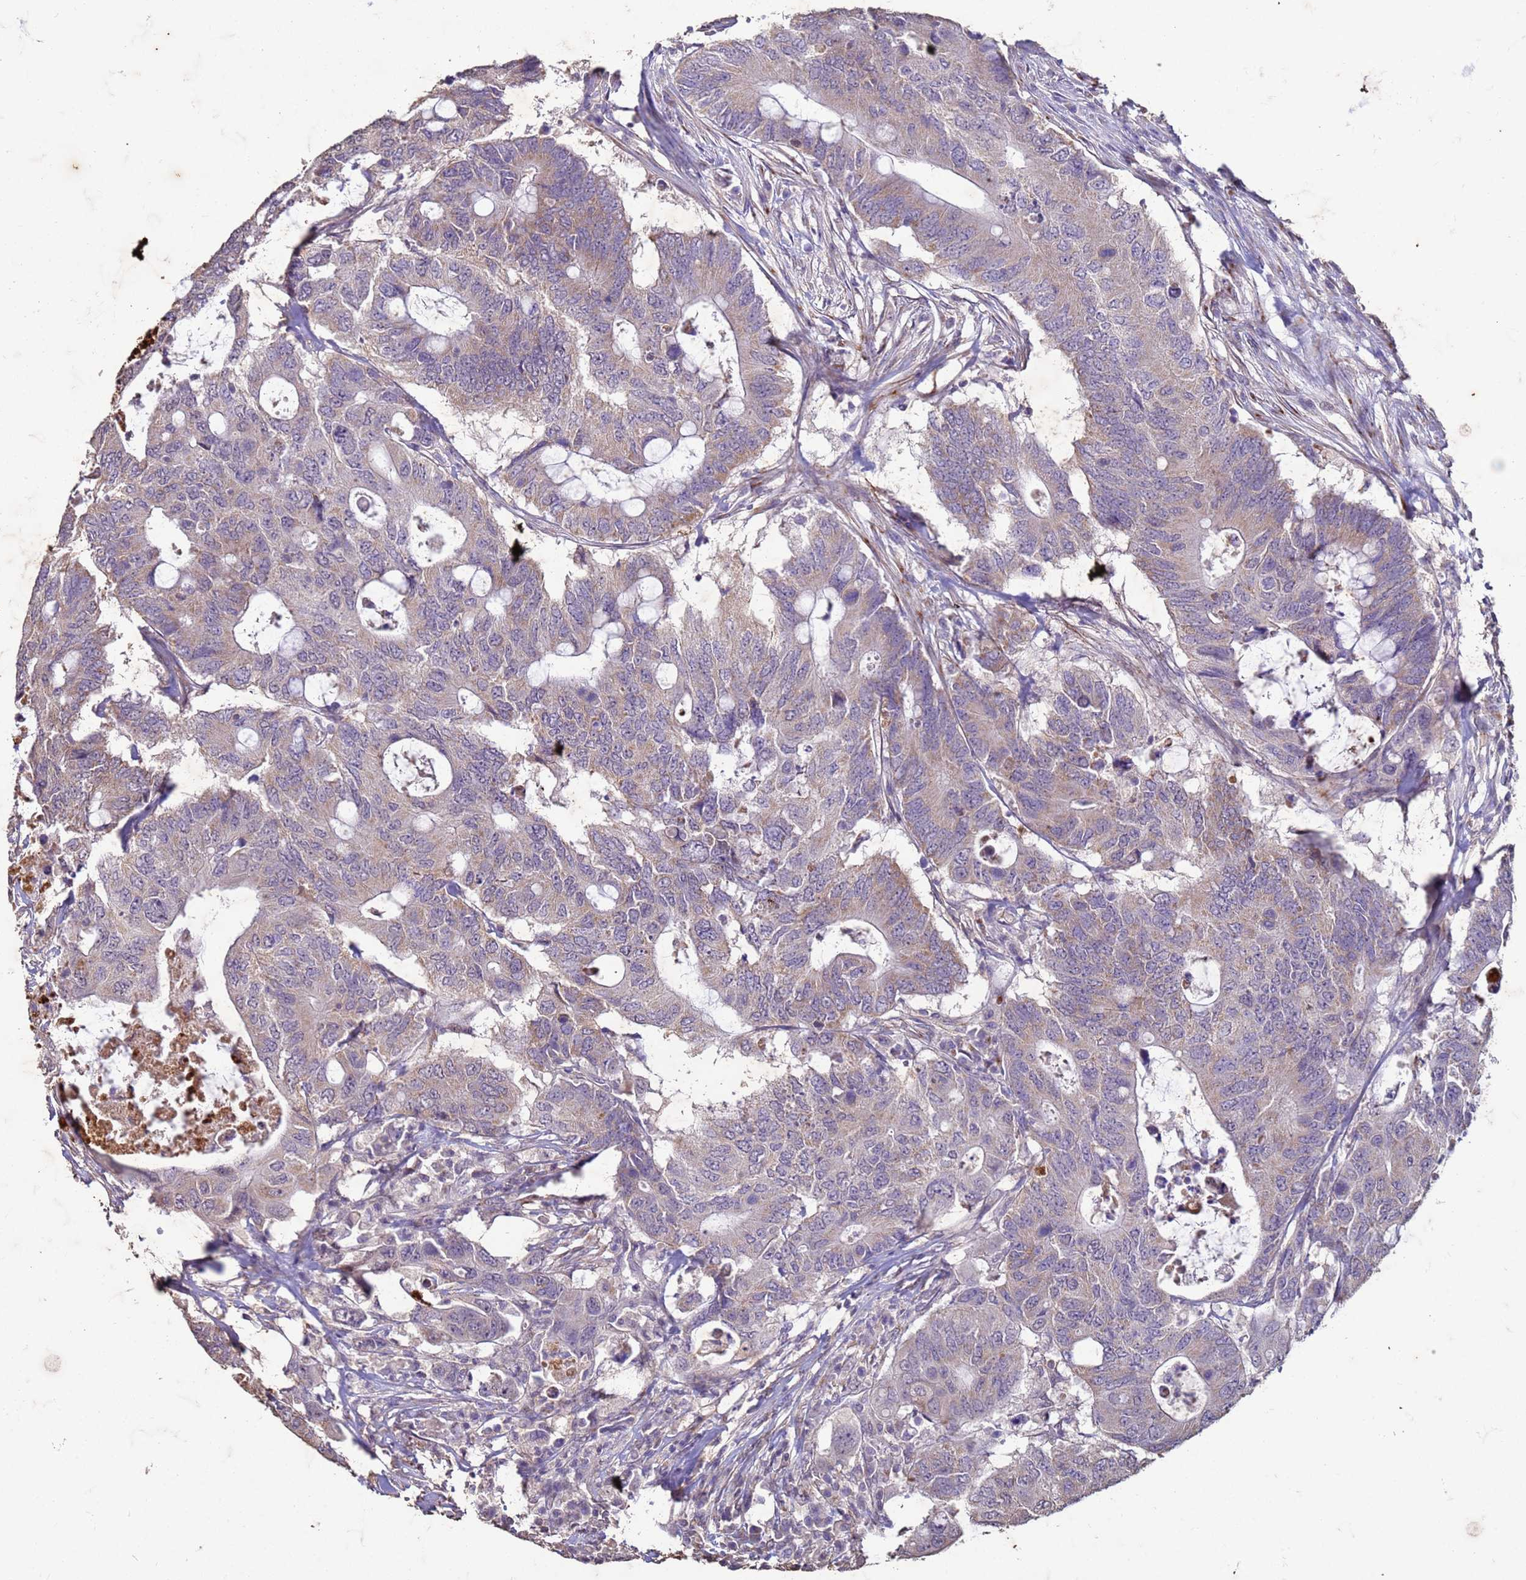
{"staining": {"intensity": "weak", "quantity": "<25%", "location": "cytoplasmic/membranous"}, "tissue": "colorectal cancer", "cell_type": "Tumor cells", "image_type": "cancer", "snomed": [{"axis": "morphology", "description": "Adenocarcinoma, NOS"}, {"axis": "topography", "description": "Colon"}], "caption": "Tumor cells are negative for brown protein staining in colorectal cancer. (Immunohistochemistry (ihc), brightfield microscopy, high magnification).", "gene": "SLC25A15", "patient": {"sex": "male", "age": 71}}